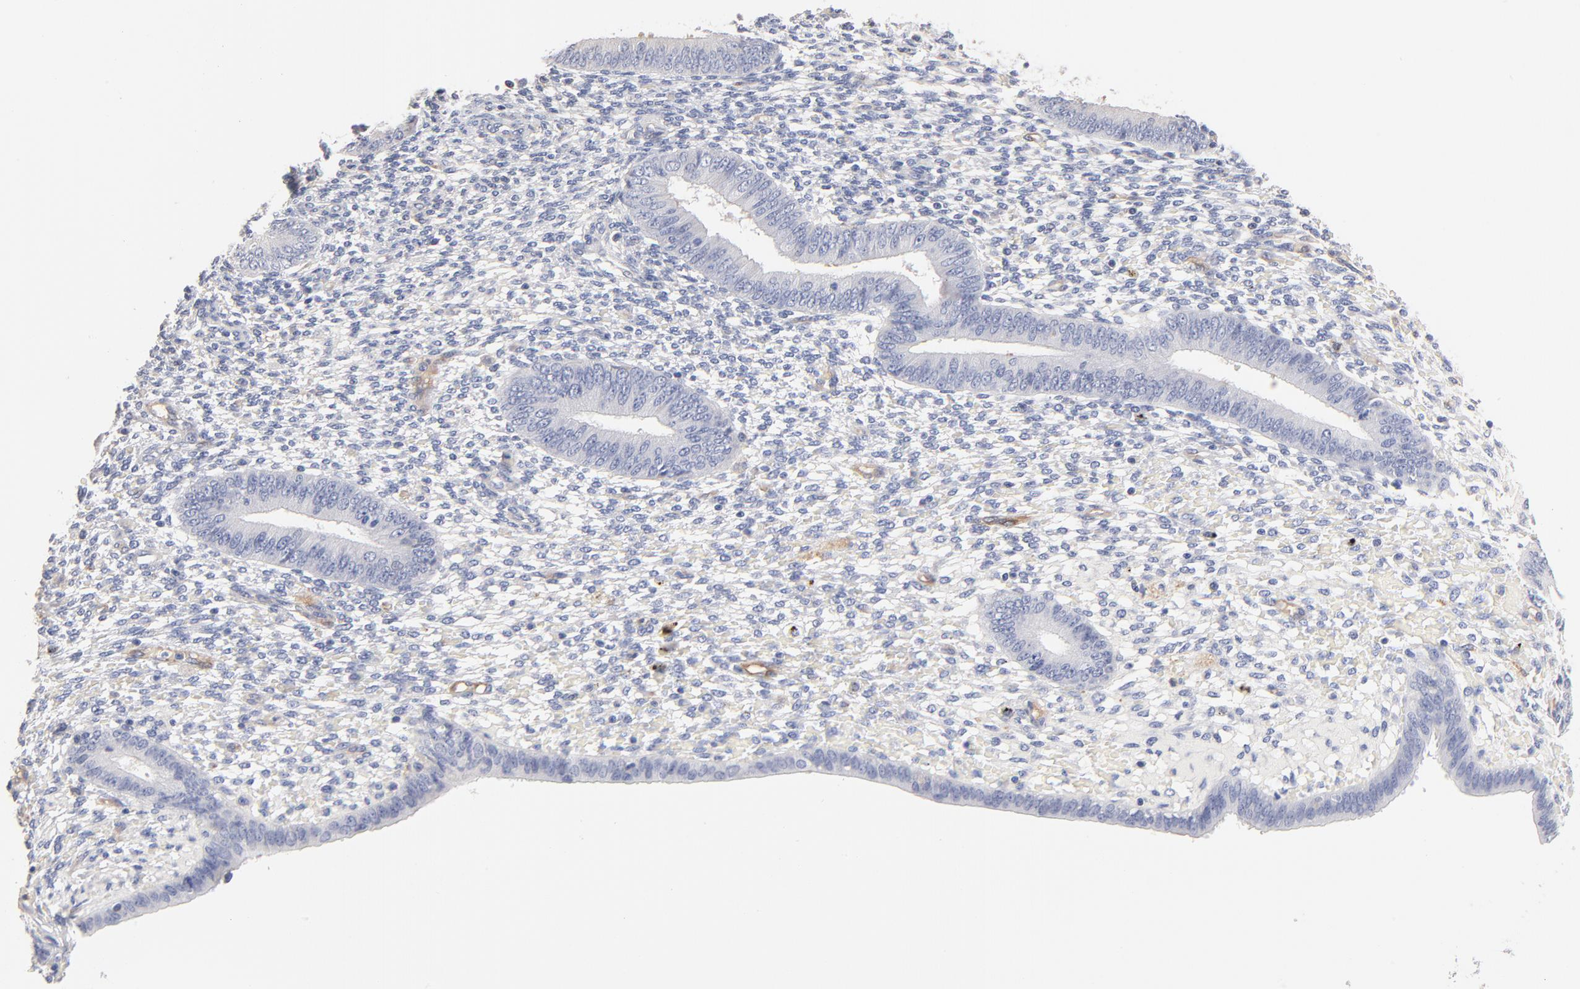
{"staining": {"intensity": "negative", "quantity": "none", "location": "none"}, "tissue": "endometrium", "cell_type": "Cells in endometrial stroma", "image_type": "normal", "snomed": [{"axis": "morphology", "description": "Normal tissue, NOS"}, {"axis": "topography", "description": "Endometrium"}], "caption": "This image is of normal endometrium stained with immunohistochemistry to label a protein in brown with the nuclei are counter-stained blue. There is no staining in cells in endometrial stroma. The staining was performed using DAB to visualize the protein expression in brown, while the nuclei were stained in blue with hematoxylin (Magnification: 20x).", "gene": "ITGA8", "patient": {"sex": "female", "age": 42}}